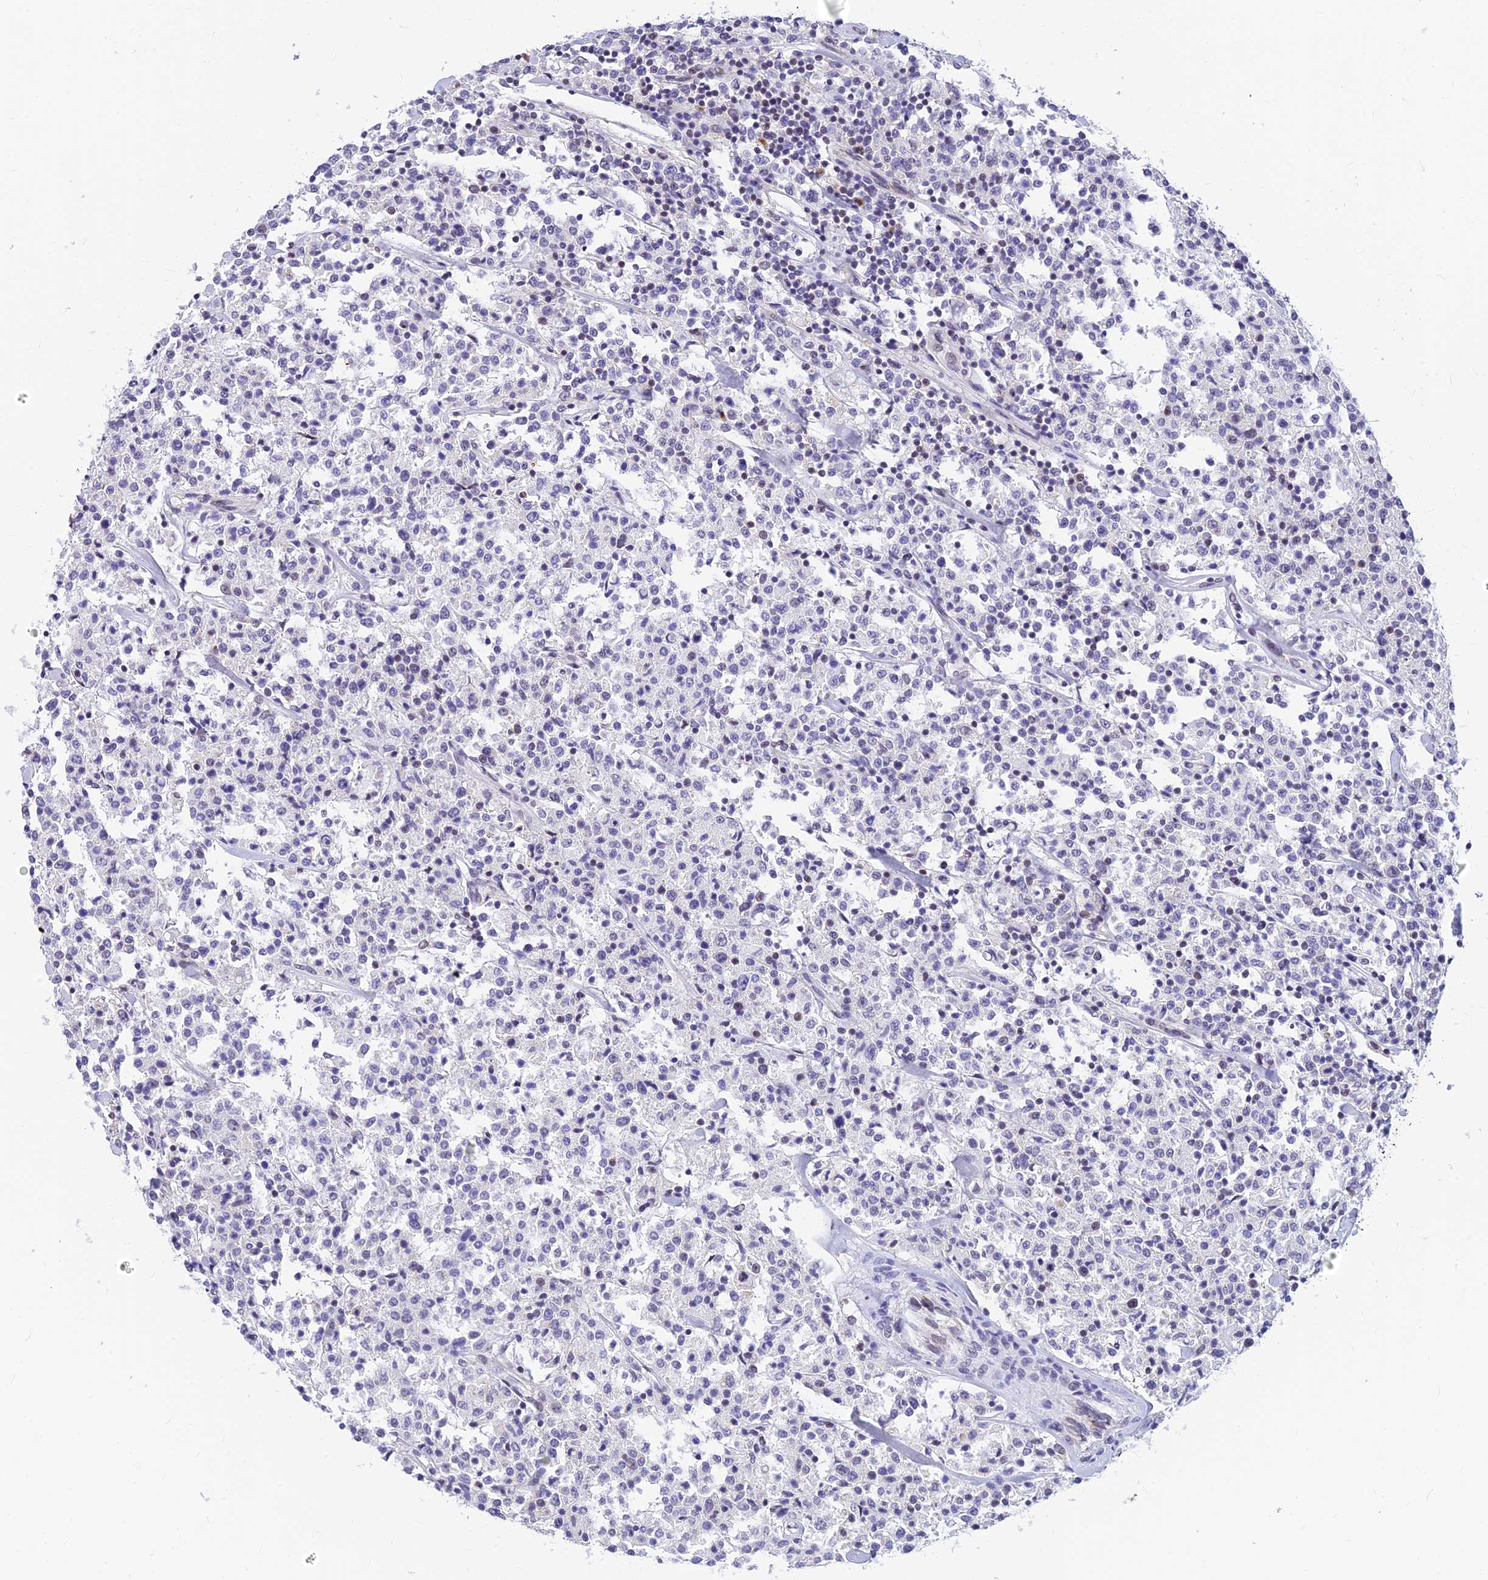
{"staining": {"intensity": "negative", "quantity": "none", "location": "none"}, "tissue": "lymphoma", "cell_type": "Tumor cells", "image_type": "cancer", "snomed": [{"axis": "morphology", "description": "Malignant lymphoma, non-Hodgkin's type, Low grade"}, {"axis": "topography", "description": "Small intestine"}], "caption": "Immunohistochemical staining of lymphoma exhibits no significant positivity in tumor cells.", "gene": "INKA1", "patient": {"sex": "female", "age": 59}}